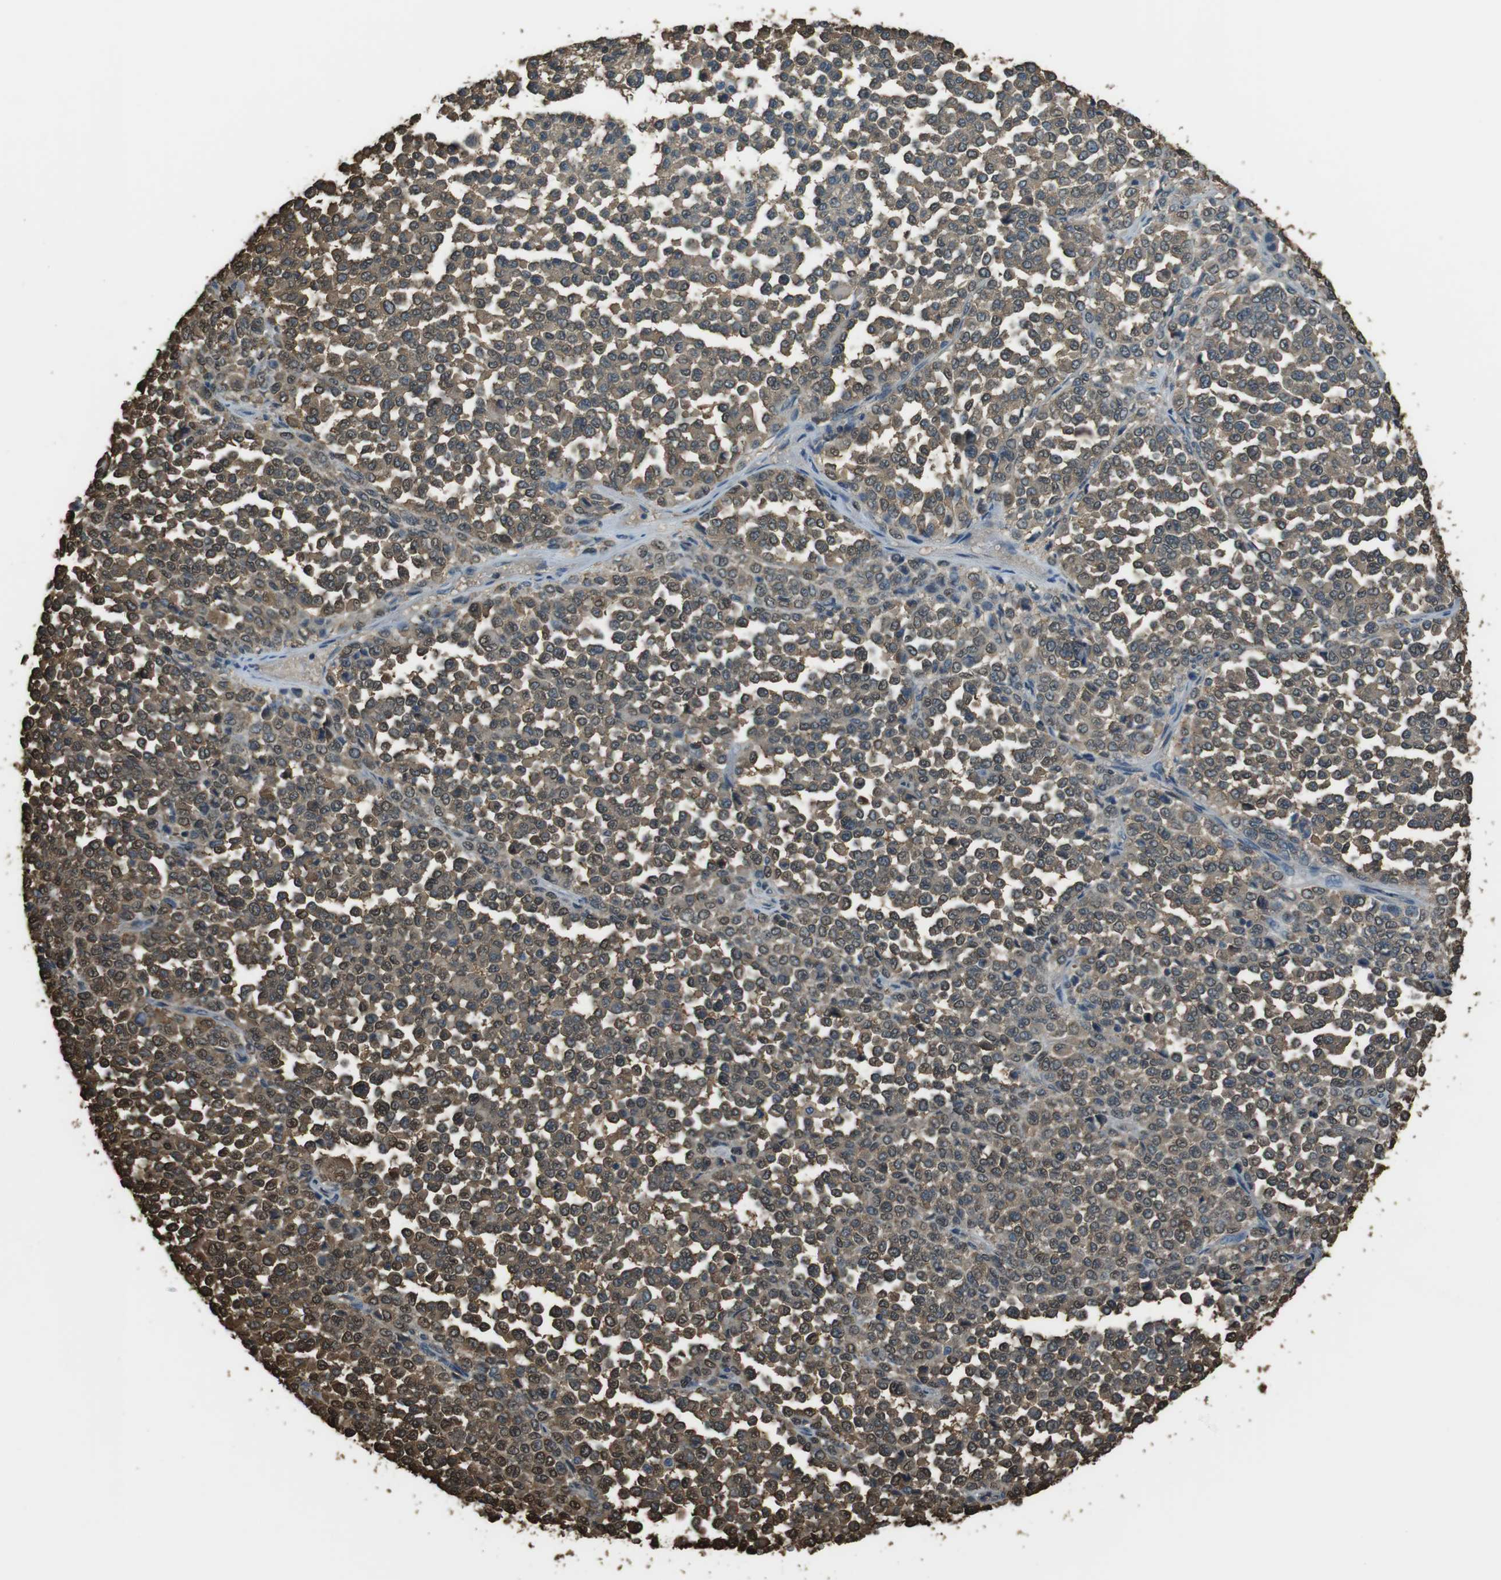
{"staining": {"intensity": "moderate", "quantity": ">75%", "location": "cytoplasmic/membranous,nuclear"}, "tissue": "melanoma", "cell_type": "Tumor cells", "image_type": "cancer", "snomed": [{"axis": "morphology", "description": "Malignant melanoma, Metastatic site"}, {"axis": "topography", "description": "Pancreas"}], "caption": "Tumor cells display moderate cytoplasmic/membranous and nuclear positivity in about >75% of cells in melanoma.", "gene": "TWSG1", "patient": {"sex": "female", "age": 30}}